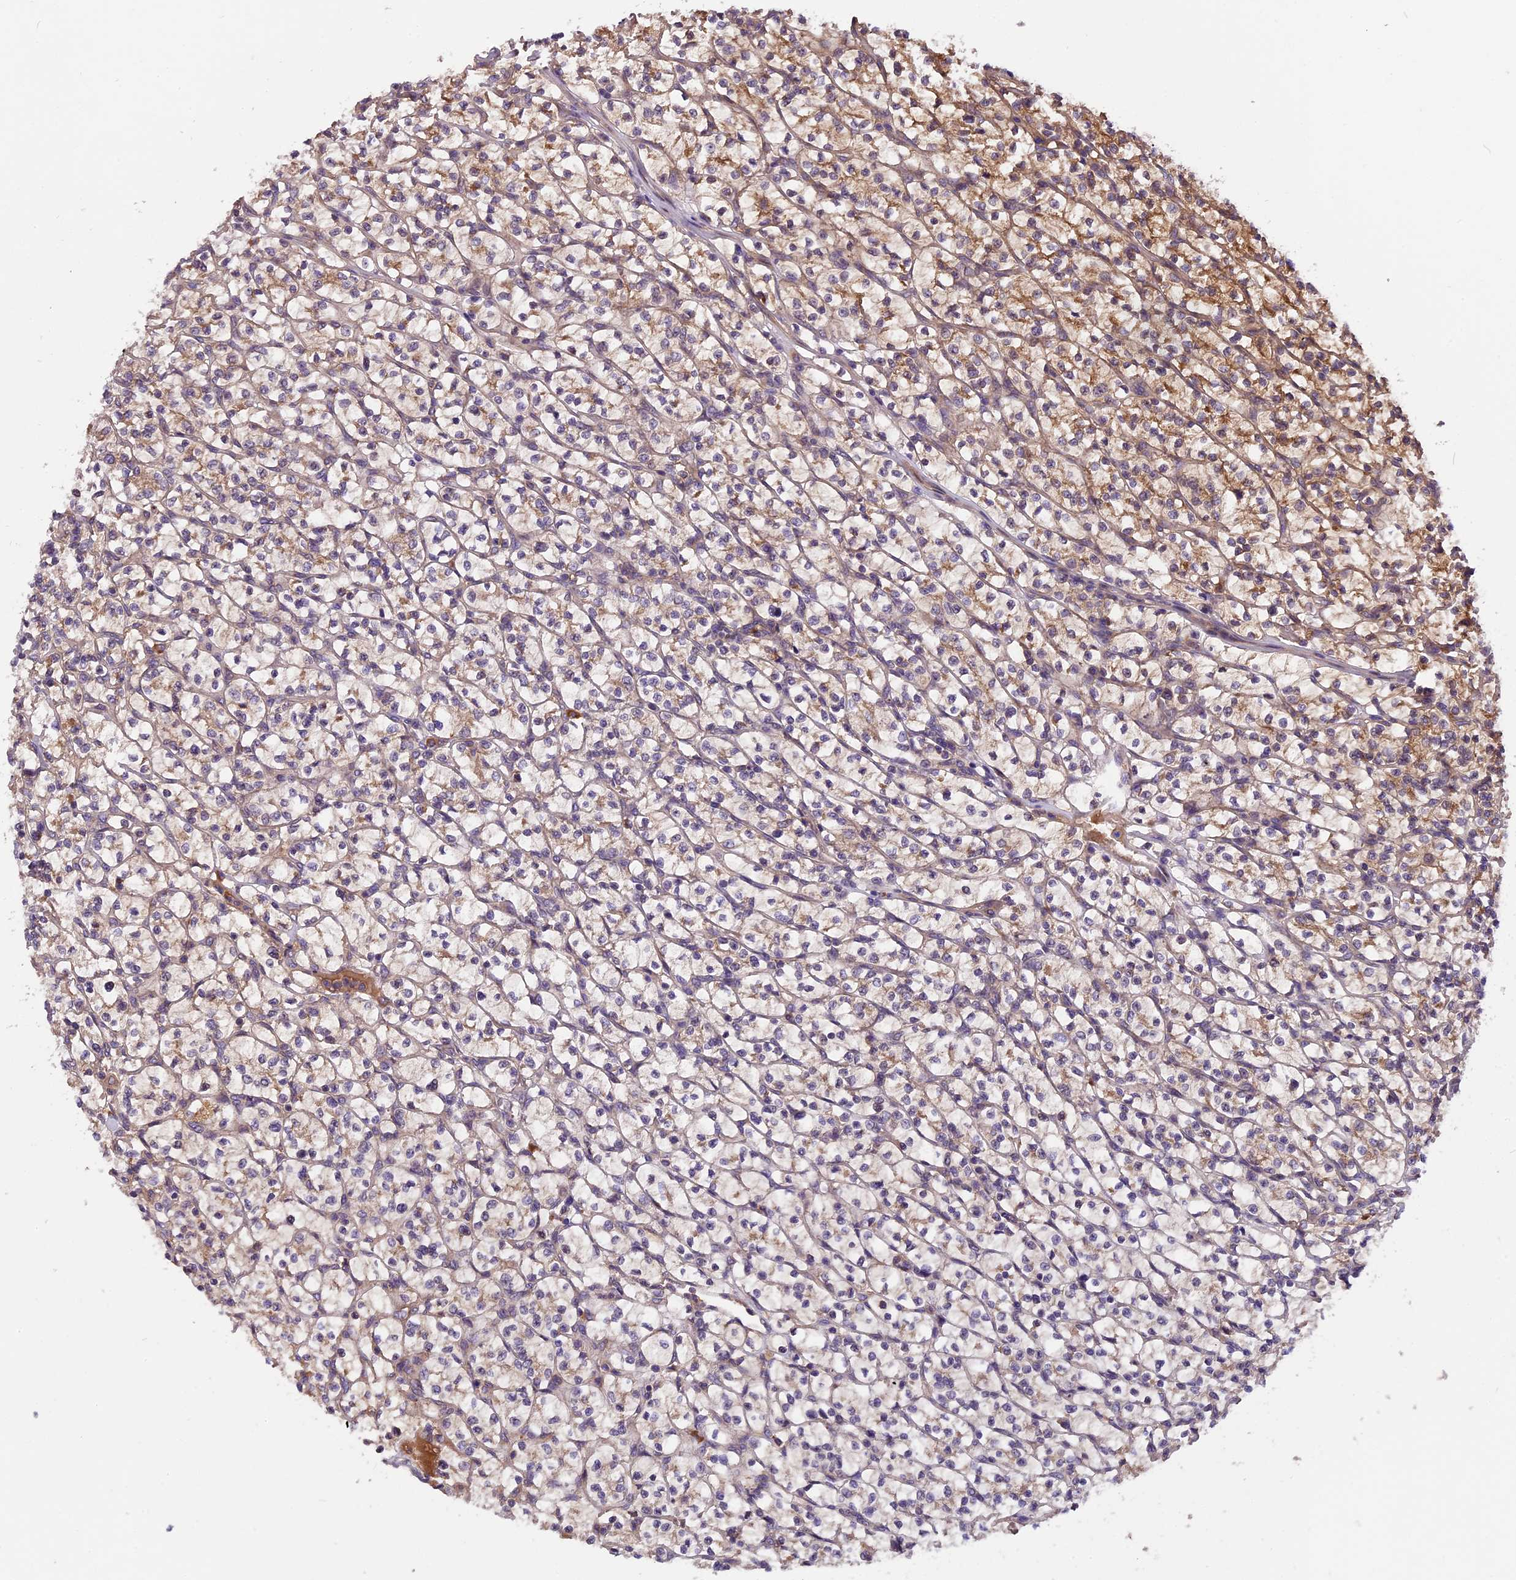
{"staining": {"intensity": "moderate", "quantity": "25%-75%", "location": "cytoplasmic/membranous"}, "tissue": "renal cancer", "cell_type": "Tumor cells", "image_type": "cancer", "snomed": [{"axis": "morphology", "description": "Adenocarcinoma, NOS"}, {"axis": "topography", "description": "Kidney"}], "caption": "Protein analysis of renal cancer tissue shows moderate cytoplasmic/membranous staining in approximately 25%-75% of tumor cells.", "gene": "SETD6", "patient": {"sex": "female", "age": 64}}